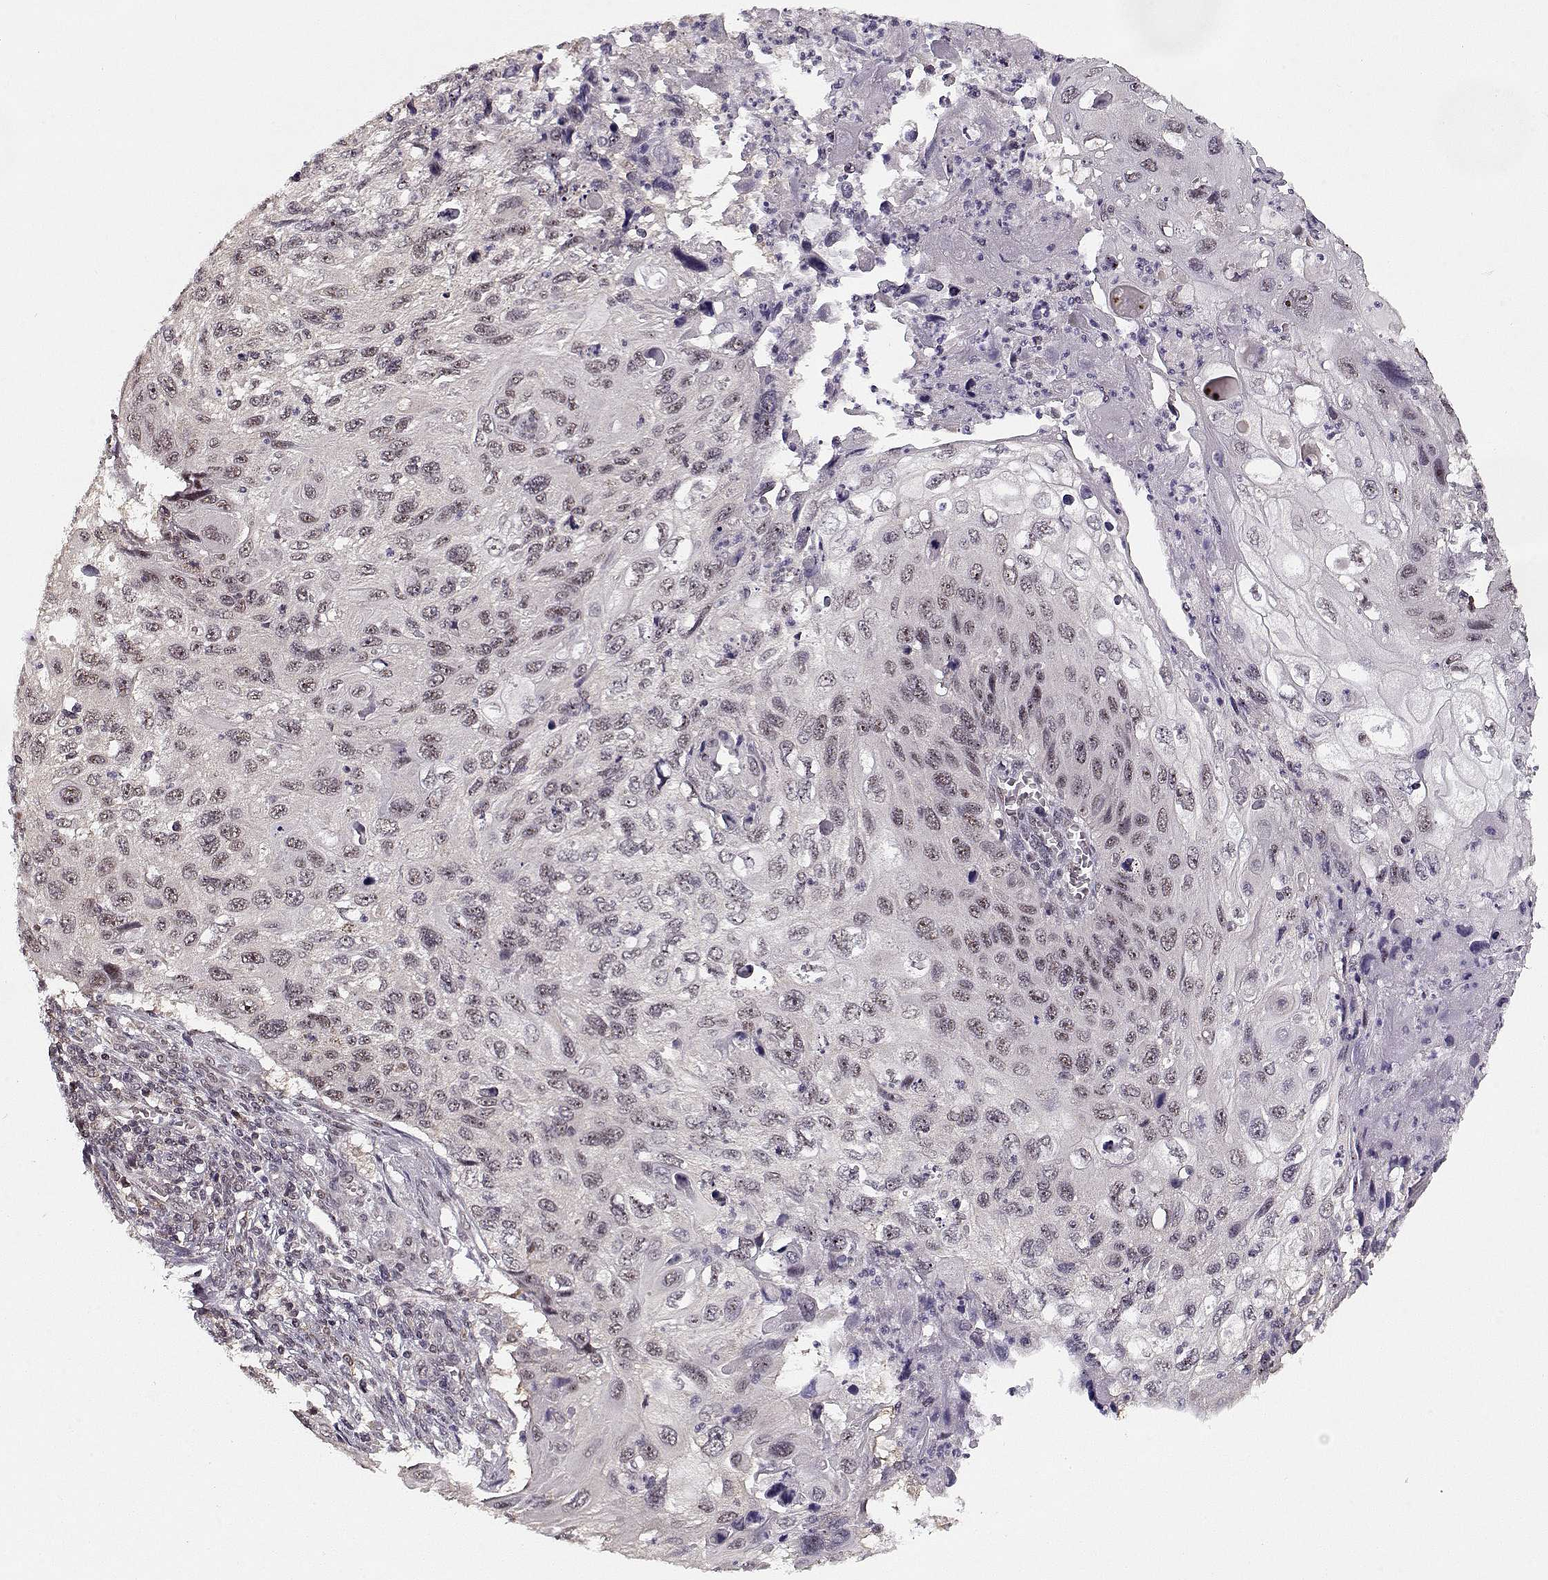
{"staining": {"intensity": "weak", "quantity": "<25%", "location": "nuclear"}, "tissue": "cervical cancer", "cell_type": "Tumor cells", "image_type": "cancer", "snomed": [{"axis": "morphology", "description": "Squamous cell carcinoma, NOS"}, {"axis": "topography", "description": "Cervix"}], "caption": "This is an IHC photomicrograph of cervical cancer (squamous cell carcinoma). There is no expression in tumor cells.", "gene": "TESPA1", "patient": {"sex": "female", "age": 70}}